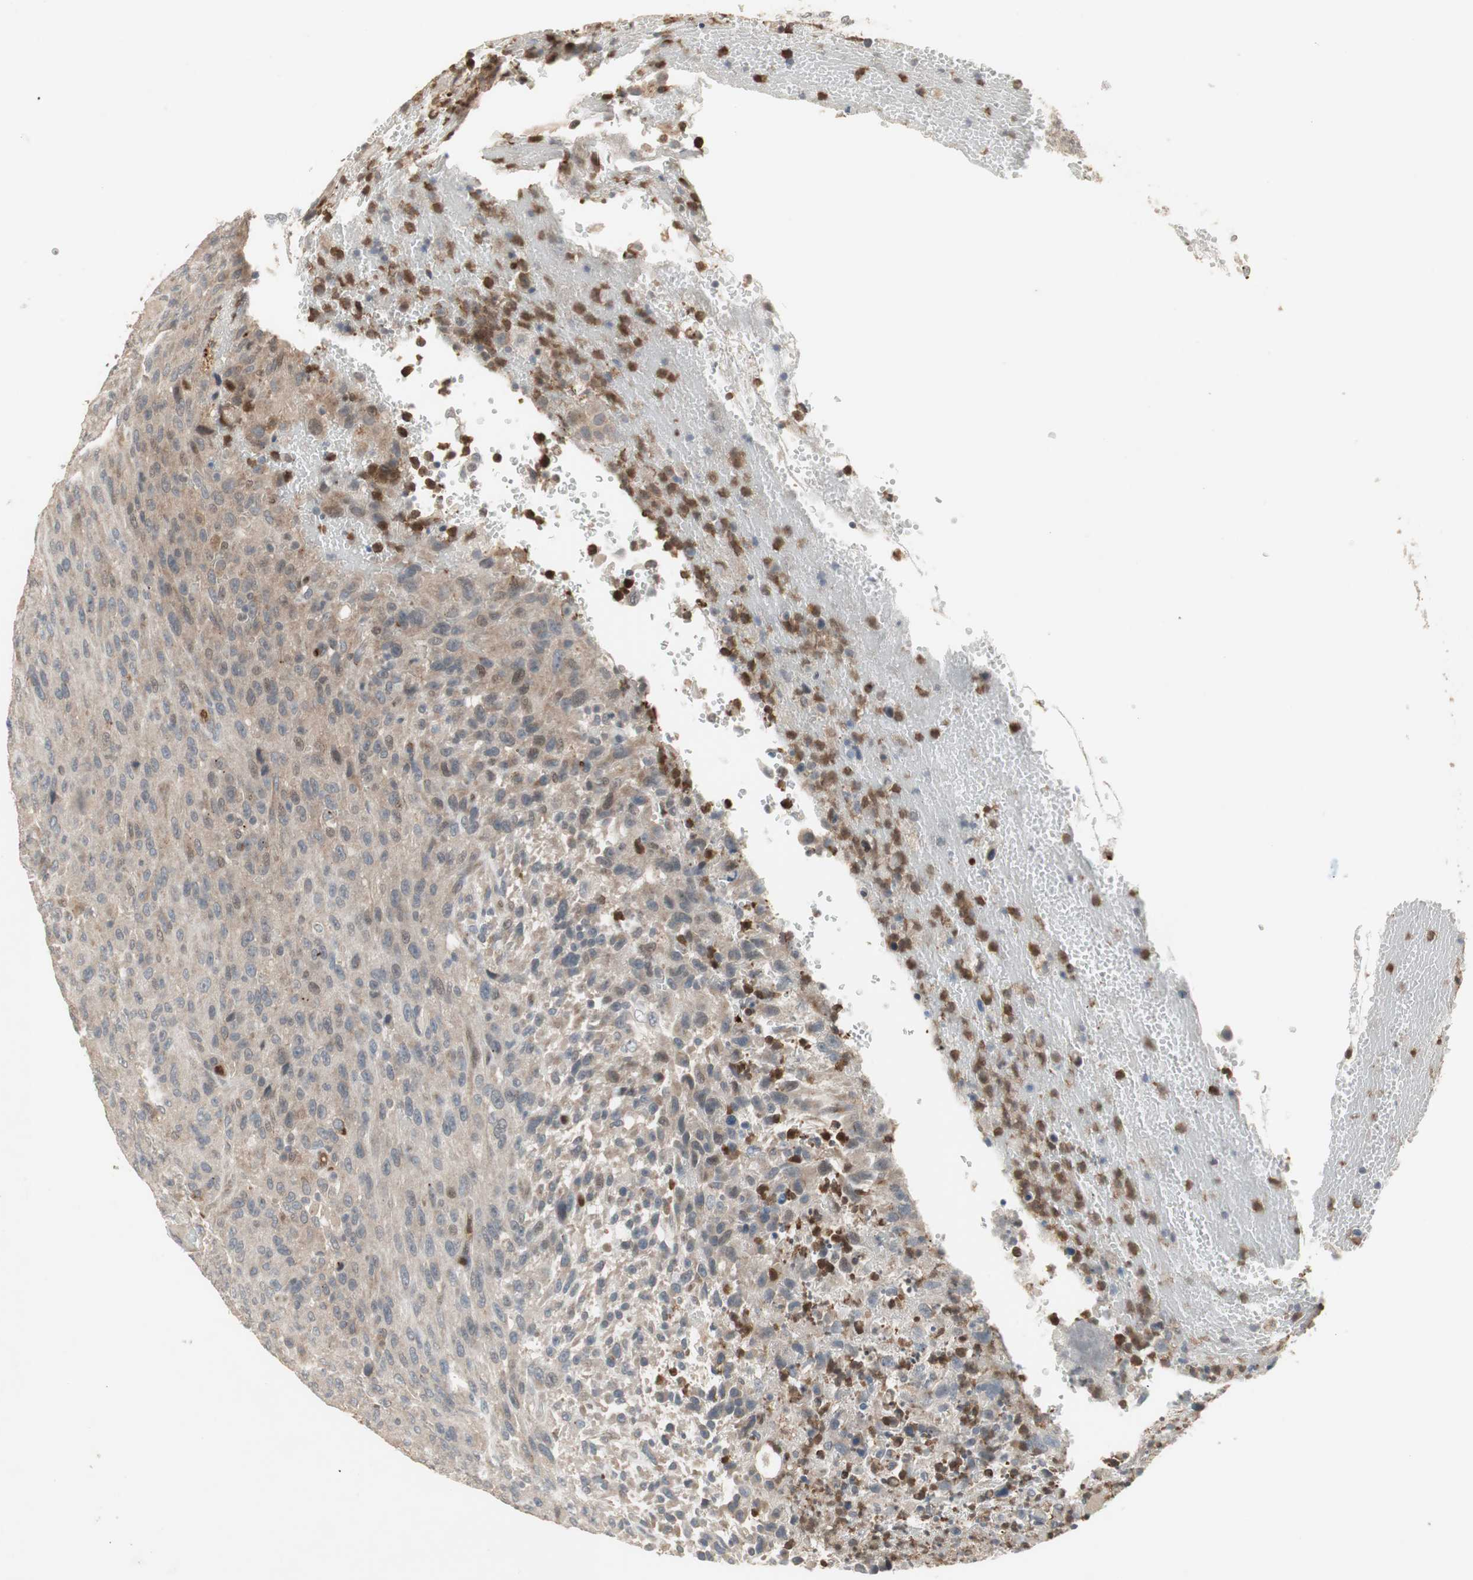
{"staining": {"intensity": "weak", "quantity": "25%-75%", "location": "cytoplasmic/membranous"}, "tissue": "urothelial cancer", "cell_type": "Tumor cells", "image_type": "cancer", "snomed": [{"axis": "morphology", "description": "Urothelial carcinoma, High grade"}, {"axis": "topography", "description": "Urinary bladder"}], "caption": "Urothelial carcinoma (high-grade) tissue exhibits weak cytoplasmic/membranous positivity in approximately 25%-75% of tumor cells, visualized by immunohistochemistry.", "gene": "SNX4", "patient": {"sex": "male", "age": 66}}